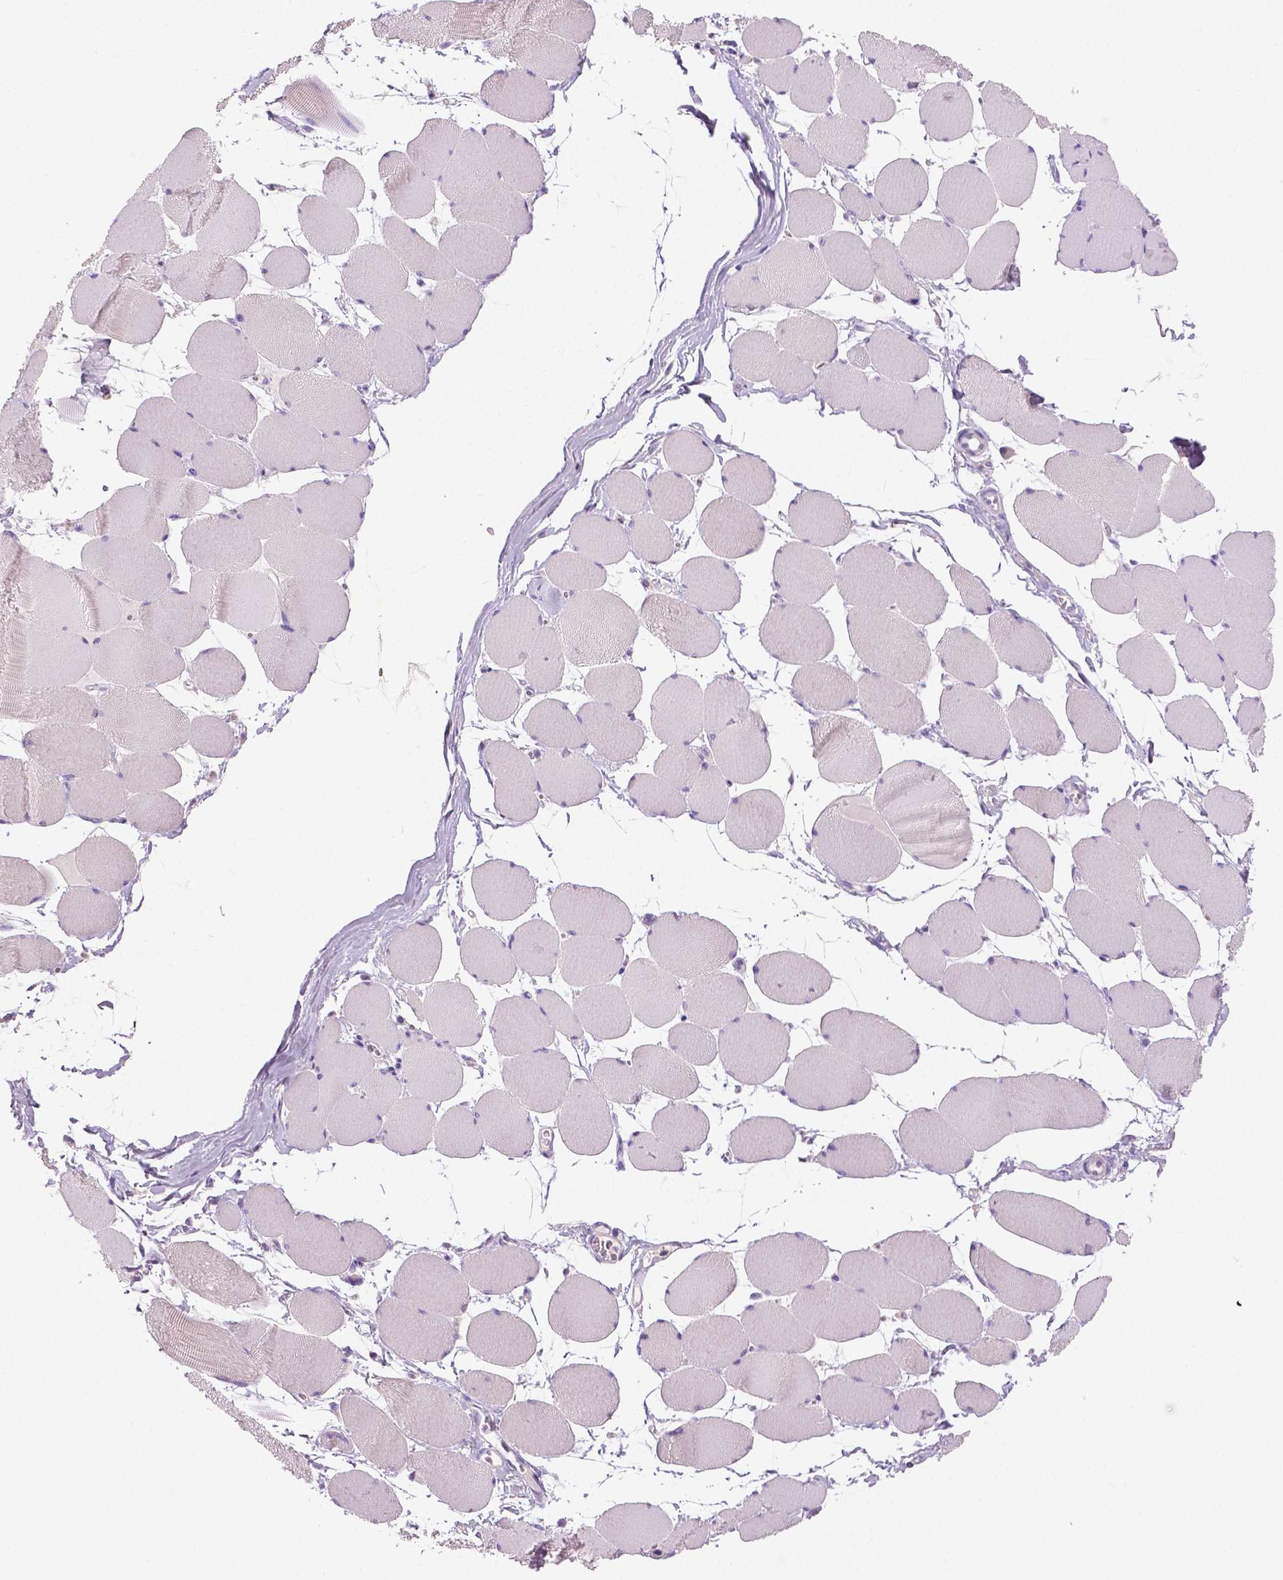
{"staining": {"intensity": "negative", "quantity": "none", "location": "none"}, "tissue": "skeletal muscle", "cell_type": "Myocytes", "image_type": "normal", "snomed": [{"axis": "morphology", "description": "Normal tissue, NOS"}, {"axis": "topography", "description": "Skeletal muscle"}], "caption": "IHC photomicrograph of benign skeletal muscle stained for a protein (brown), which exhibits no staining in myocytes. The staining was performed using DAB to visualize the protein expression in brown, while the nuclei were stained in blue with hematoxylin (Magnification: 20x).", "gene": "DNAH12", "patient": {"sex": "female", "age": 75}}